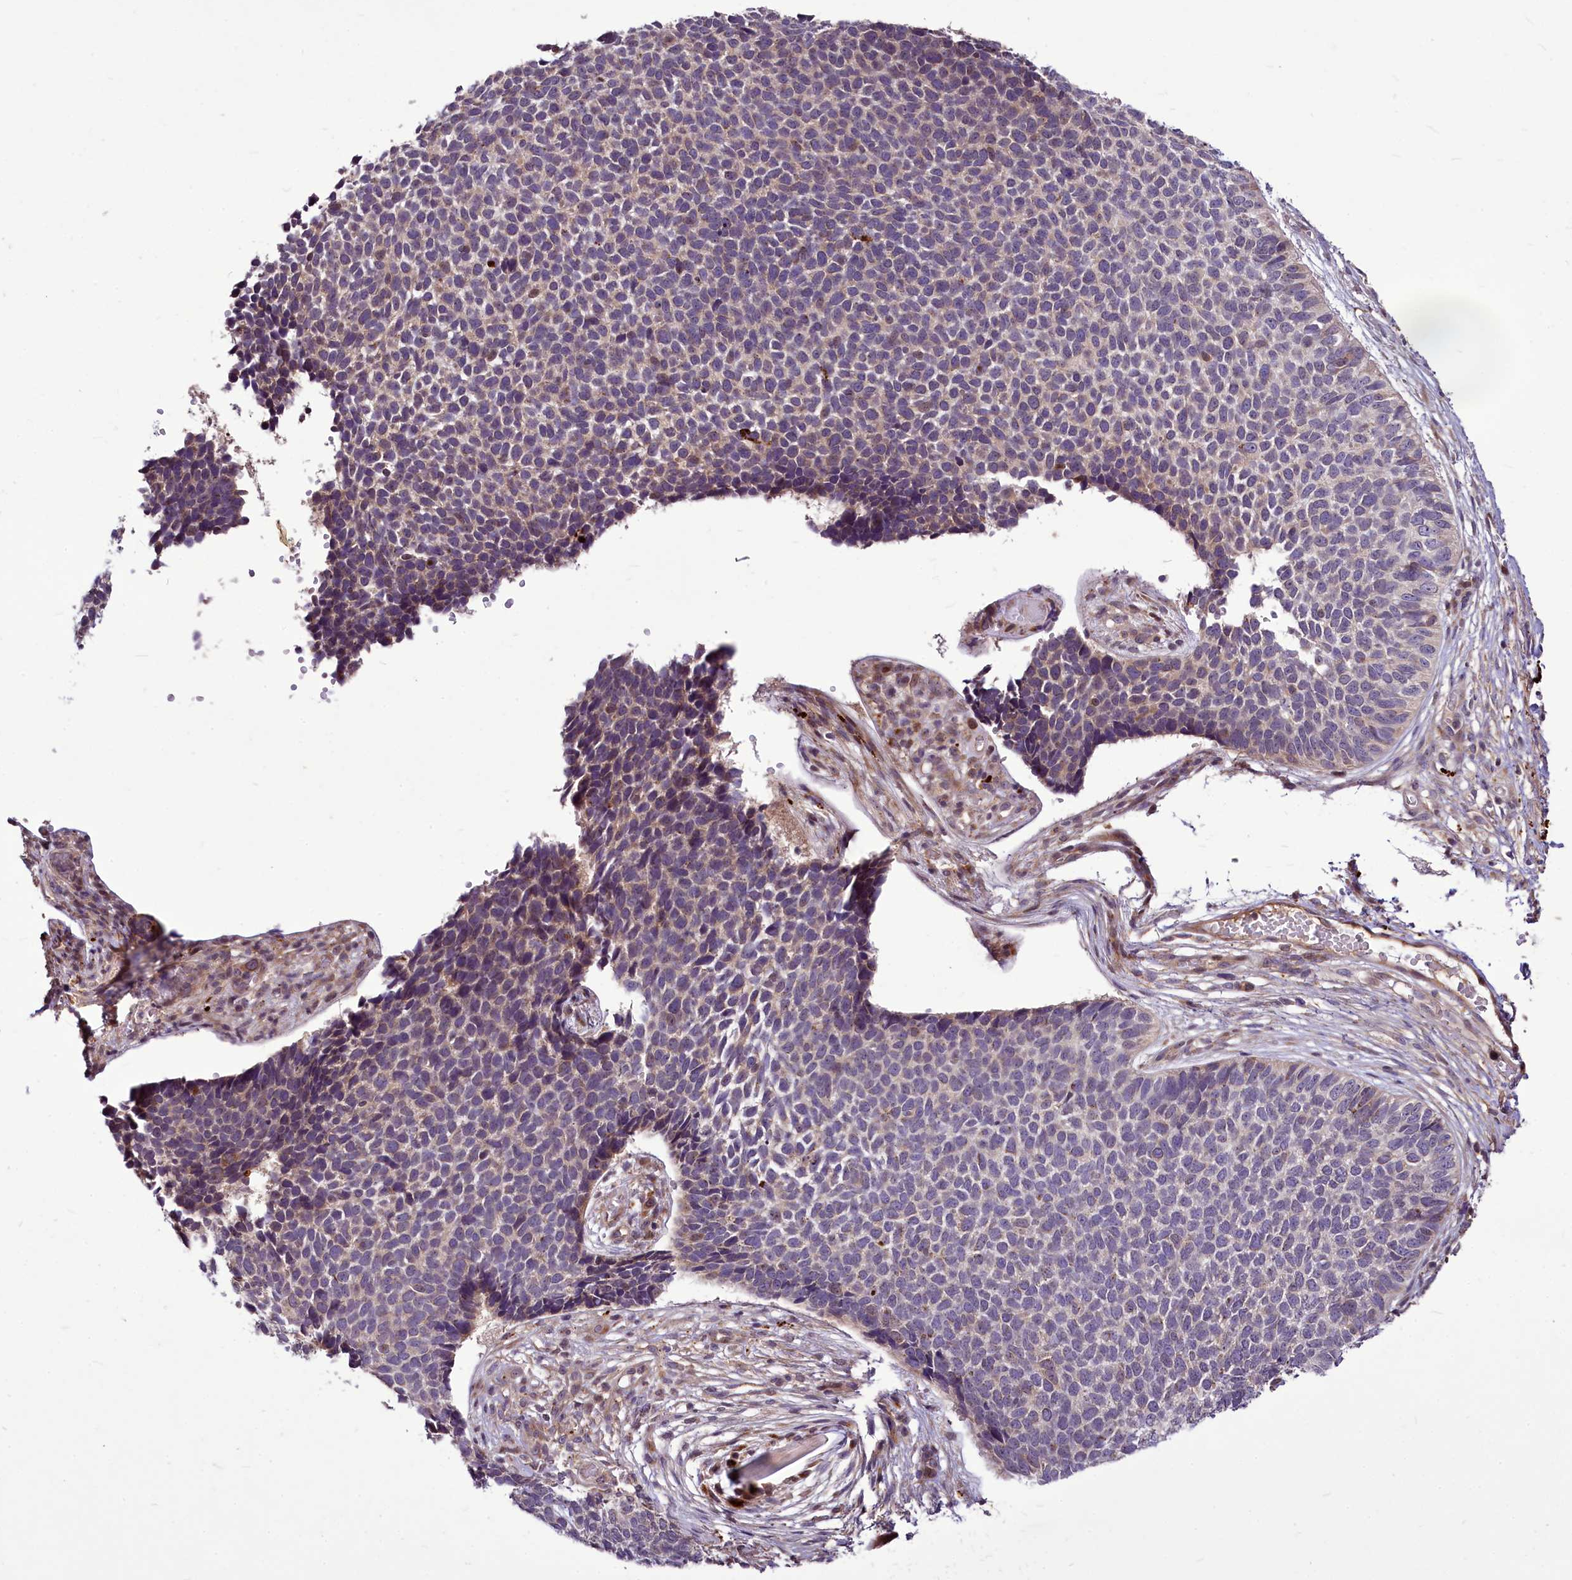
{"staining": {"intensity": "weak", "quantity": "<25%", "location": "cytoplasmic/membranous"}, "tissue": "skin cancer", "cell_type": "Tumor cells", "image_type": "cancer", "snomed": [{"axis": "morphology", "description": "Basal cell carcinoma"}, {"axis": "topography", "description": "Skin"}], "caption": "Tumor cells are negative for brown protein staining in skin basal cell carcinoma. (Stains: DAB immunohistochemistry (IHC) with hematoxylin counter stain, Microscopy: brightfield microscopy at high magnification).", "gene": "C11orf86", "patient": {"sex": "female", "age": 84}}